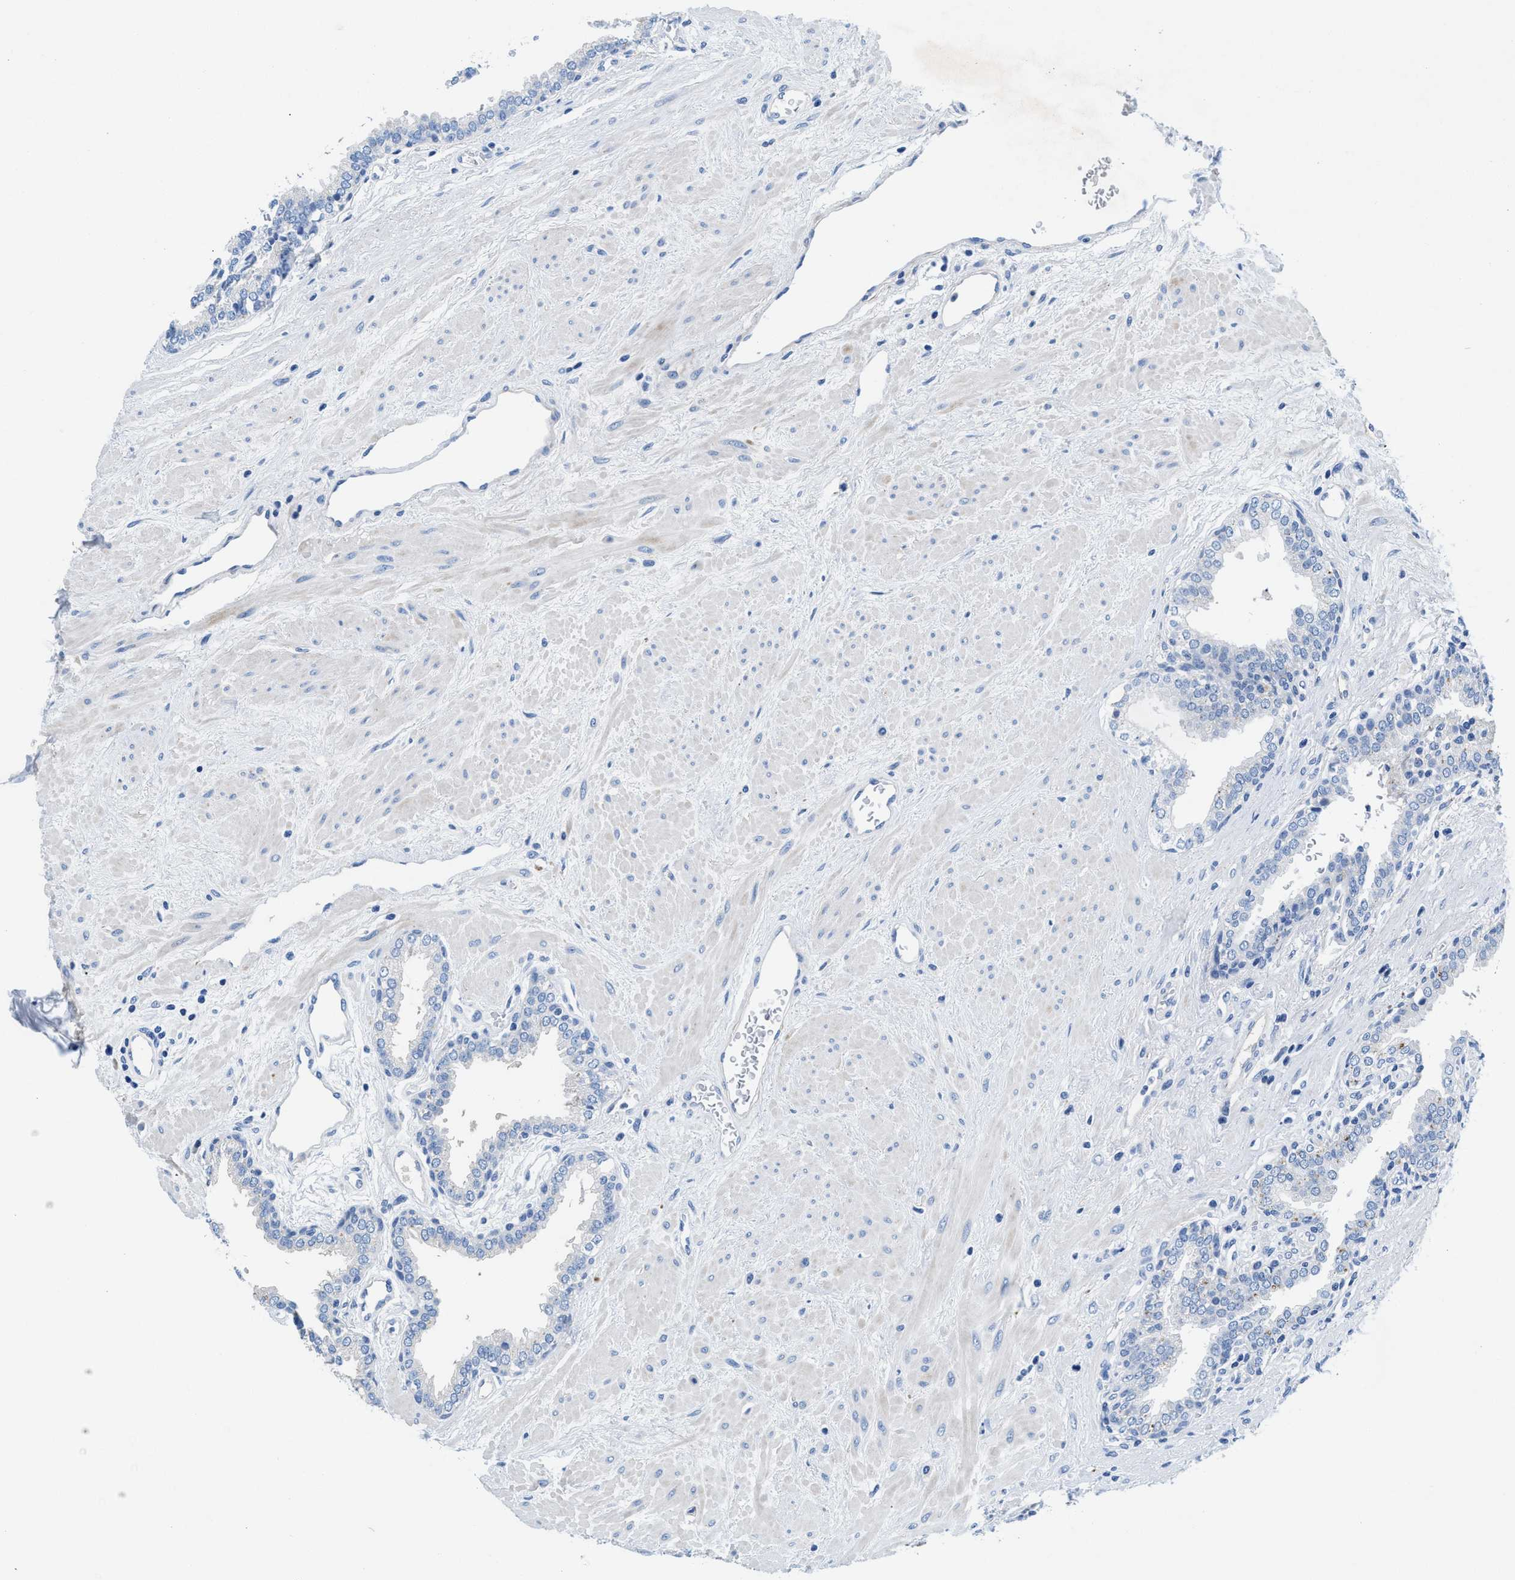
{"staining": {"intensity": "negative", "quantity": "none", "location": "none"}, "tissue": "prostate", "cell_type": "Glandular cells", "image_type": "normal", "snomed": [{"axis": "morphology", "description": "Normal tissue, NOS"}, {"axis": "topography", "description": "Prostate"}], "caption": "The immunohistochemistry (IHC) image has no significant positivity in glandular cells of prostate. The staining was performed using DAB to visualize the protein expression in brown, while the nuclei were stained in blue with hematoxylin (Magnification: 20x).", "gene": "SLFN13", "patient": {"sex": "male", "age": 51}}